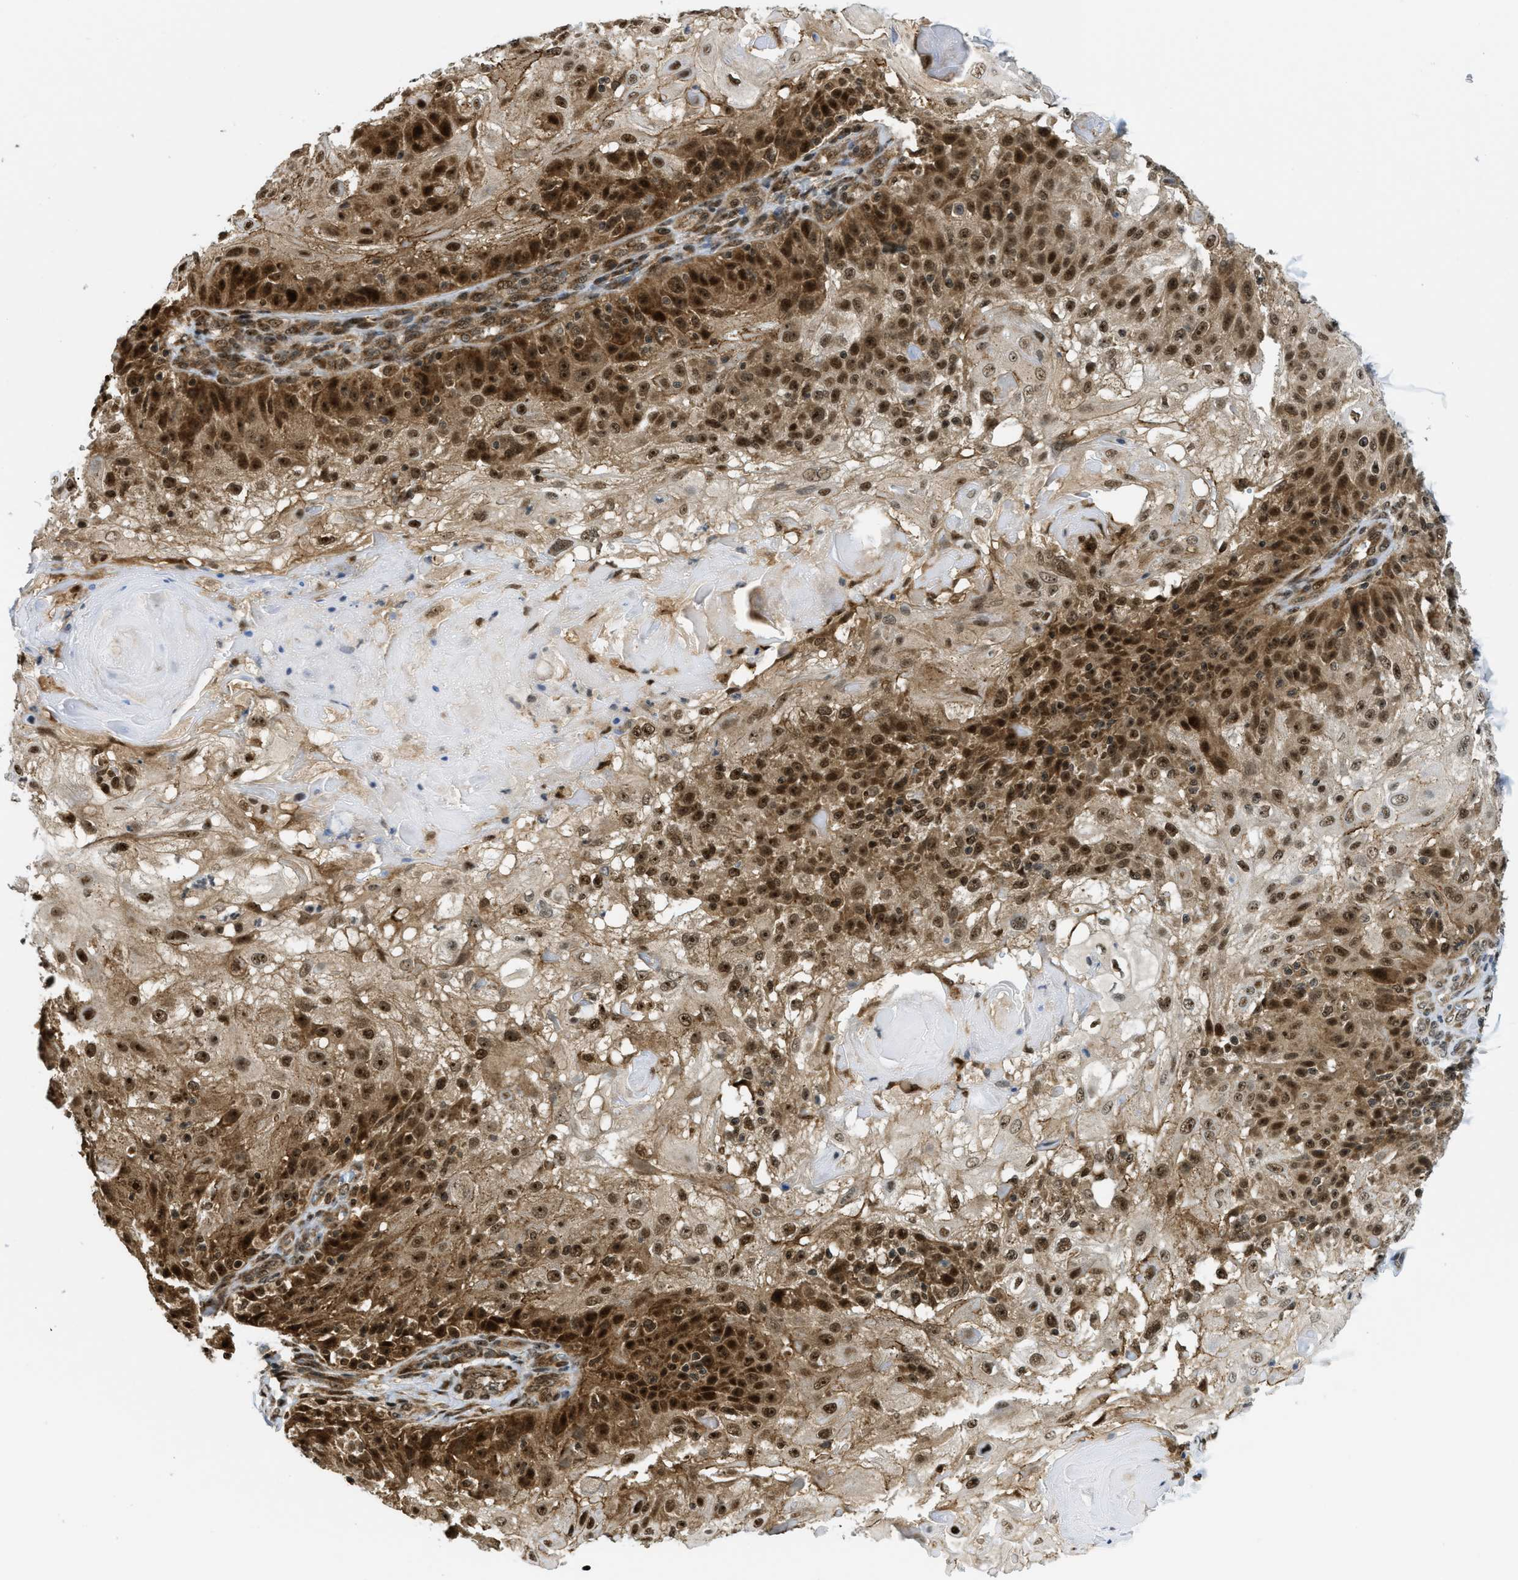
{"staining": {"intensity": "strong", "quantity": ">75%", "location": "cytoplasmic/membranous,nuclear"}, "tissue": "skin cancer", "cell_type": "Tumor cells", "image_type": "cancer", "snomed": [{"axis": "morphology", "description": "Normal tissue, NOS"}, {"axis": "morphology", "description": "Squamous cell carcinoma, NOS"}, {"axis": "topography", "description": "Skin"}], "caption": "Skin squamous cell carcinoma tissue reveals strong cytoplasmic/membranous and nuclear expression in about >75% of tumor cells, visualized by immunohistochemistry.", "gene": "TACC1", "patient": {"sex": "female", "age": 83}}